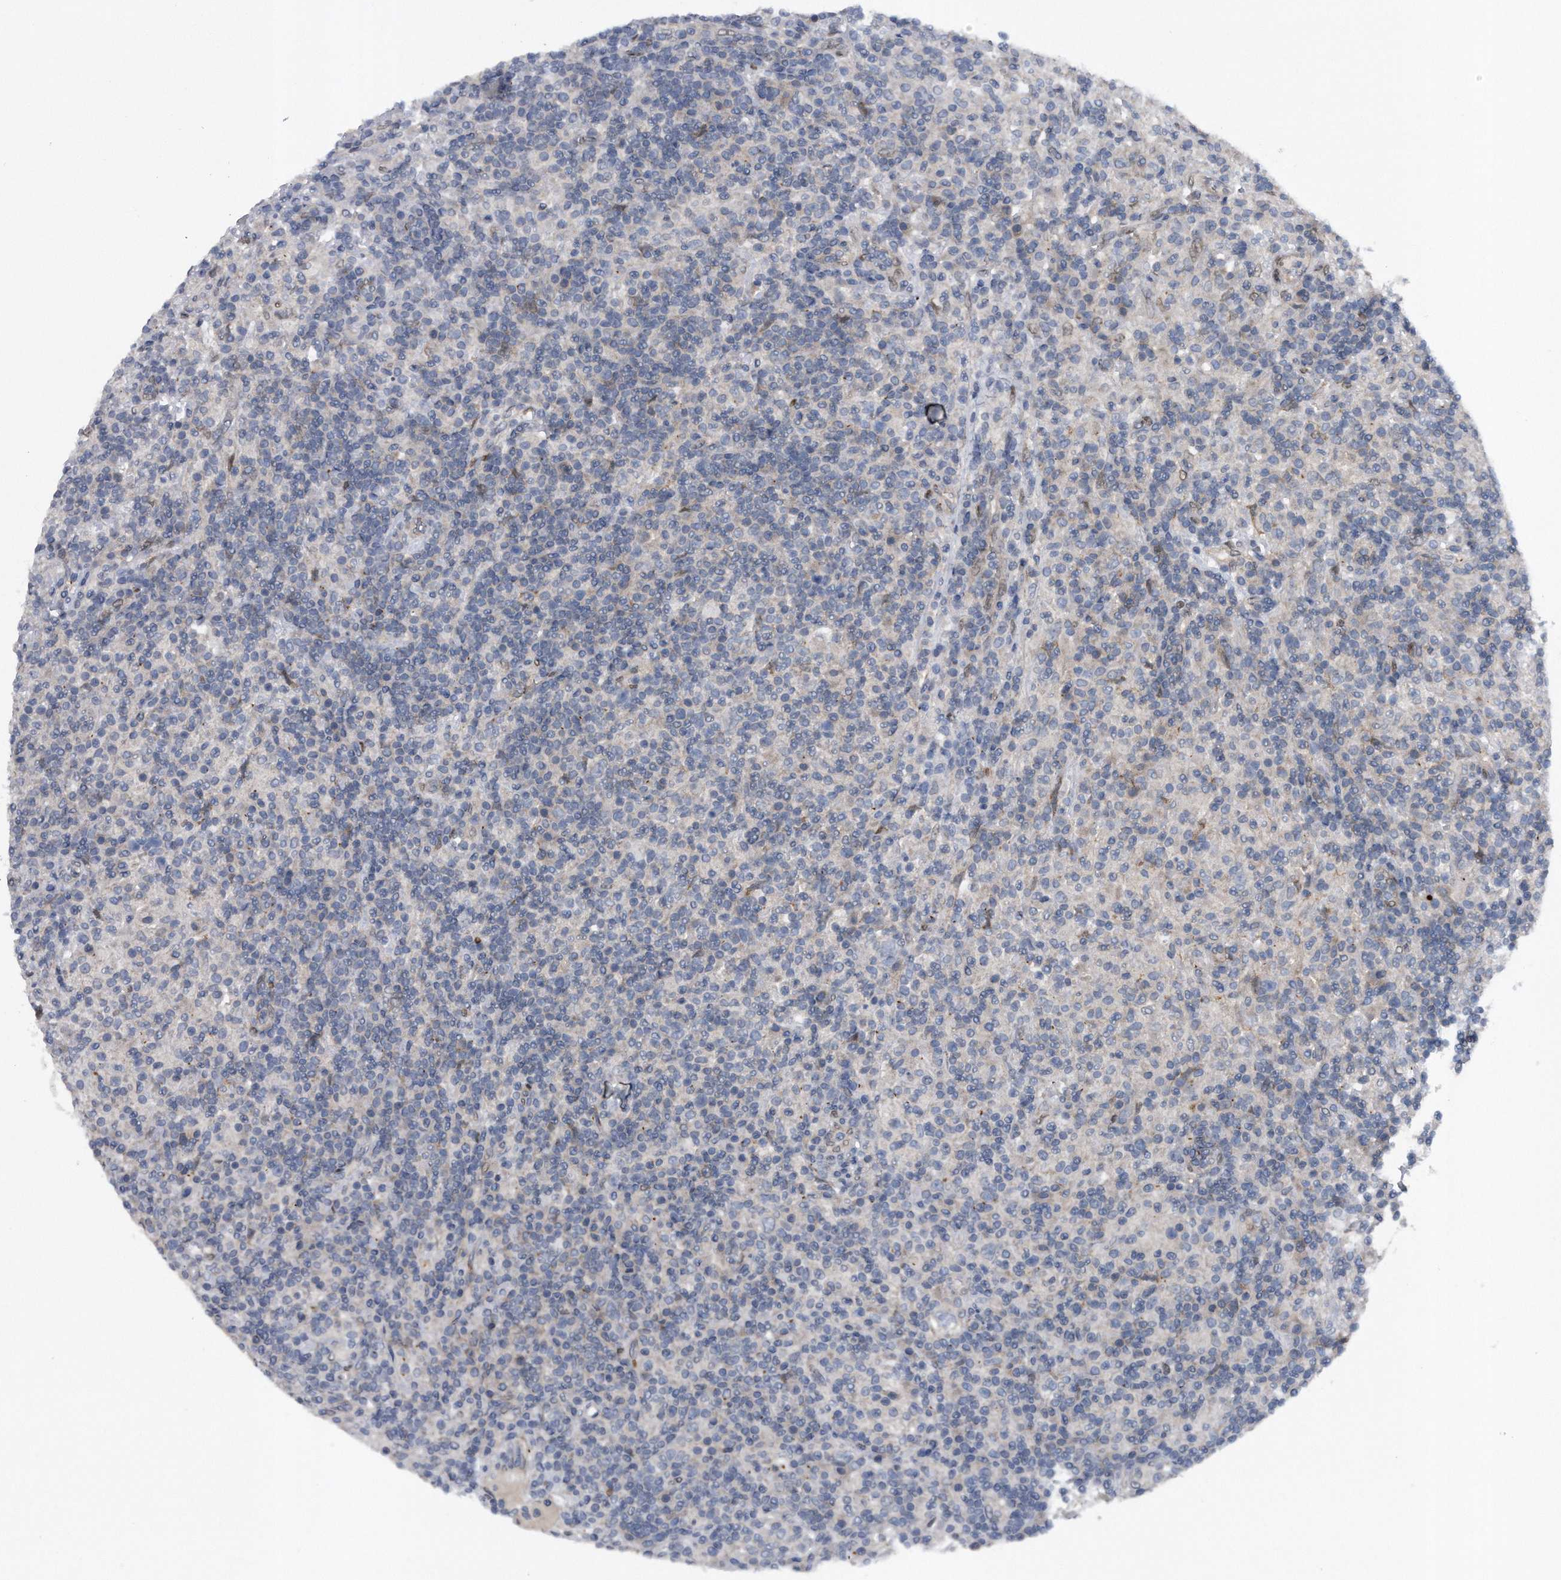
{"staining": {"intensity": "negative", "quantity": "none", "location": "none"}, "tissue": "lymphoma", "cell_type": "Tumor cells", "image_type": "cancer", "snomed": [{"axis": "morphology", "description": "Hodgkin's disease, NOS"}, {"axis": "topography", "description": "Lymph node"}], "caption": "Immunohistochemical staining of human lymphoma displays no significant staining in tumor cells.", "gene": "ZNF79", "patient": {"sex": "male", "age": 70}}